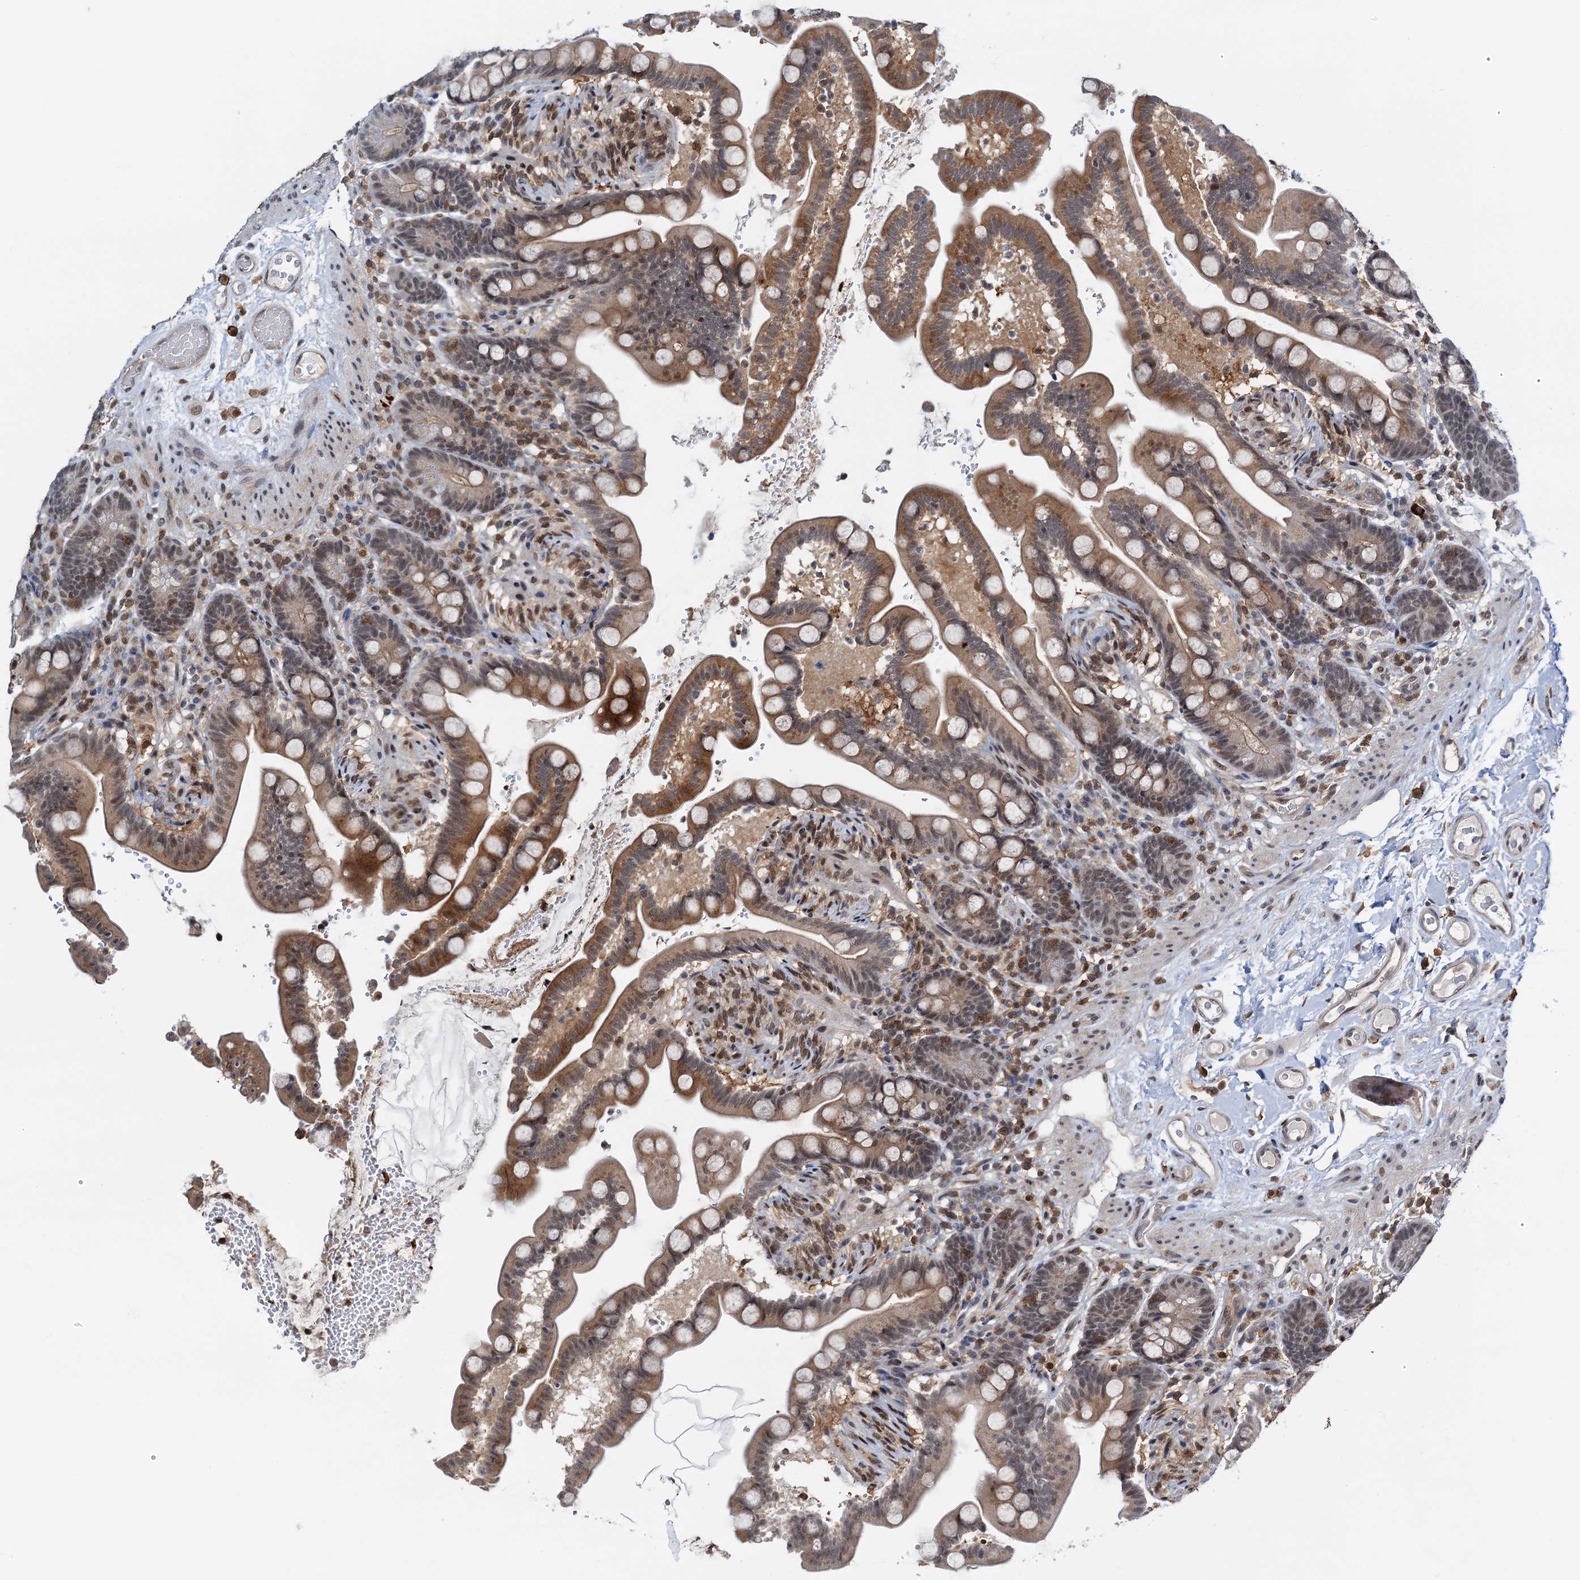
{"staining": {"intensity": "weak", "quantity": "25%-75%", "location": "cytoplasmic/membranous,nuclear"}, "tissue": "colon", "cell_type": "Endothelial cells", "image_type": "normal", "snomed": [{"axis": "morphology", "description": "Normal tissue, NOS"}, {"axis": "topography", "description": "Smooth muscle"}, {"axis": "topography", "description": "Colon"}], "caption": "Weak cytoplasmic/membranous,nuclear staining for a protein is present in about 25%-75% of endothelial cells of normal colon using immunohistochemistry (IHC).", "gene": "ZNF609", "patient": {"sex": "male", "age": 73}}